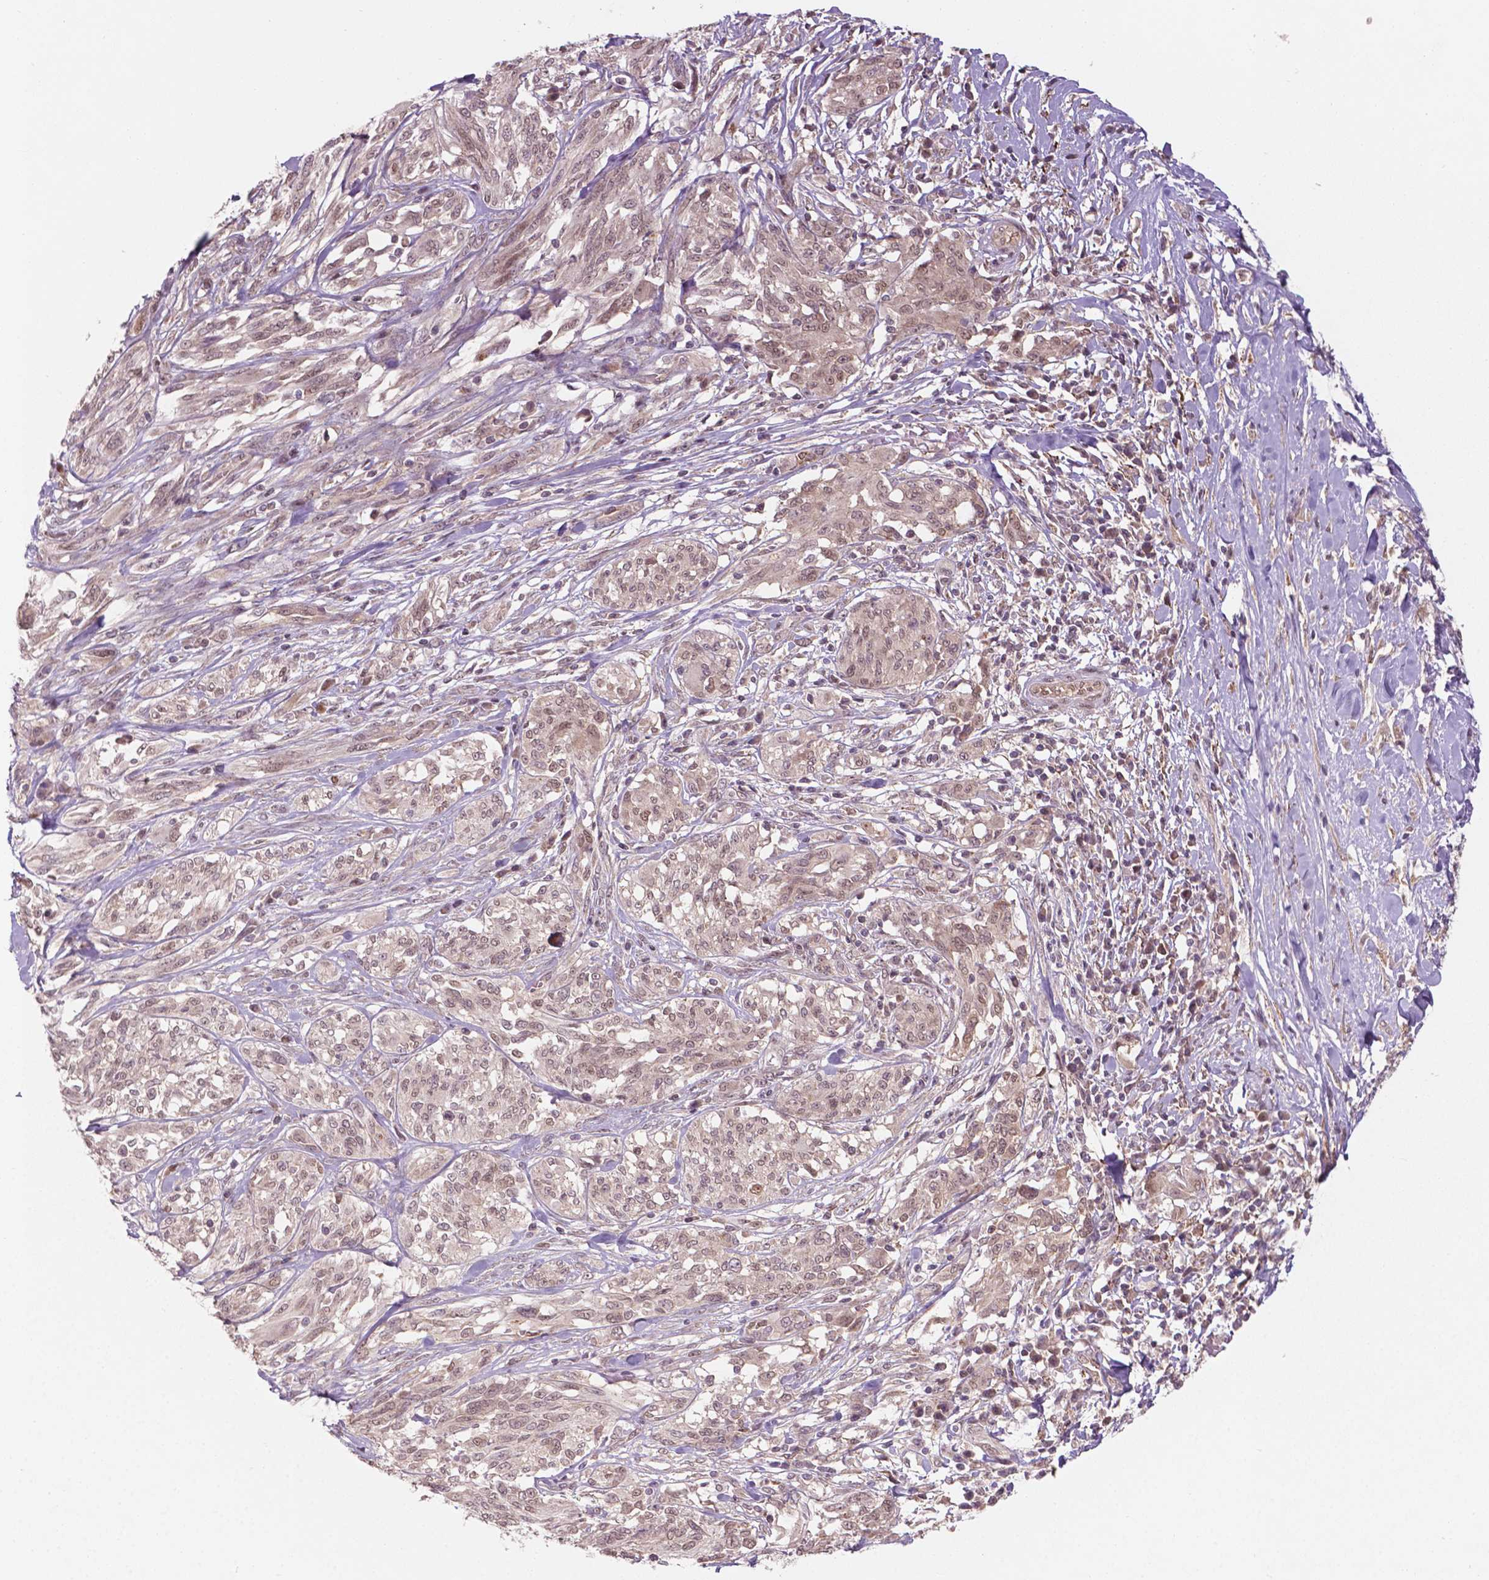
{"staining": {"intensity": "weak", "quantity": ">75%", "location": "cytoplasmic/membranous,nuclear"}, "tissue": "melanoma", "cell_type": "Tumor cells", "image_type": "cancer", "snomed": [{"axis": "morphology", "description": "Malignant melanoma, NOS"}, {"axis": "topography", "description": "Skin"}], "caption": "Melanoma stained for a protein (brown) displays weak cytoplasmic/membranous and nuclear positive expression in approximately >75% of tumor cells.", "gene": "NFAT5", "patient": {"sex": "female", "age": 91}}